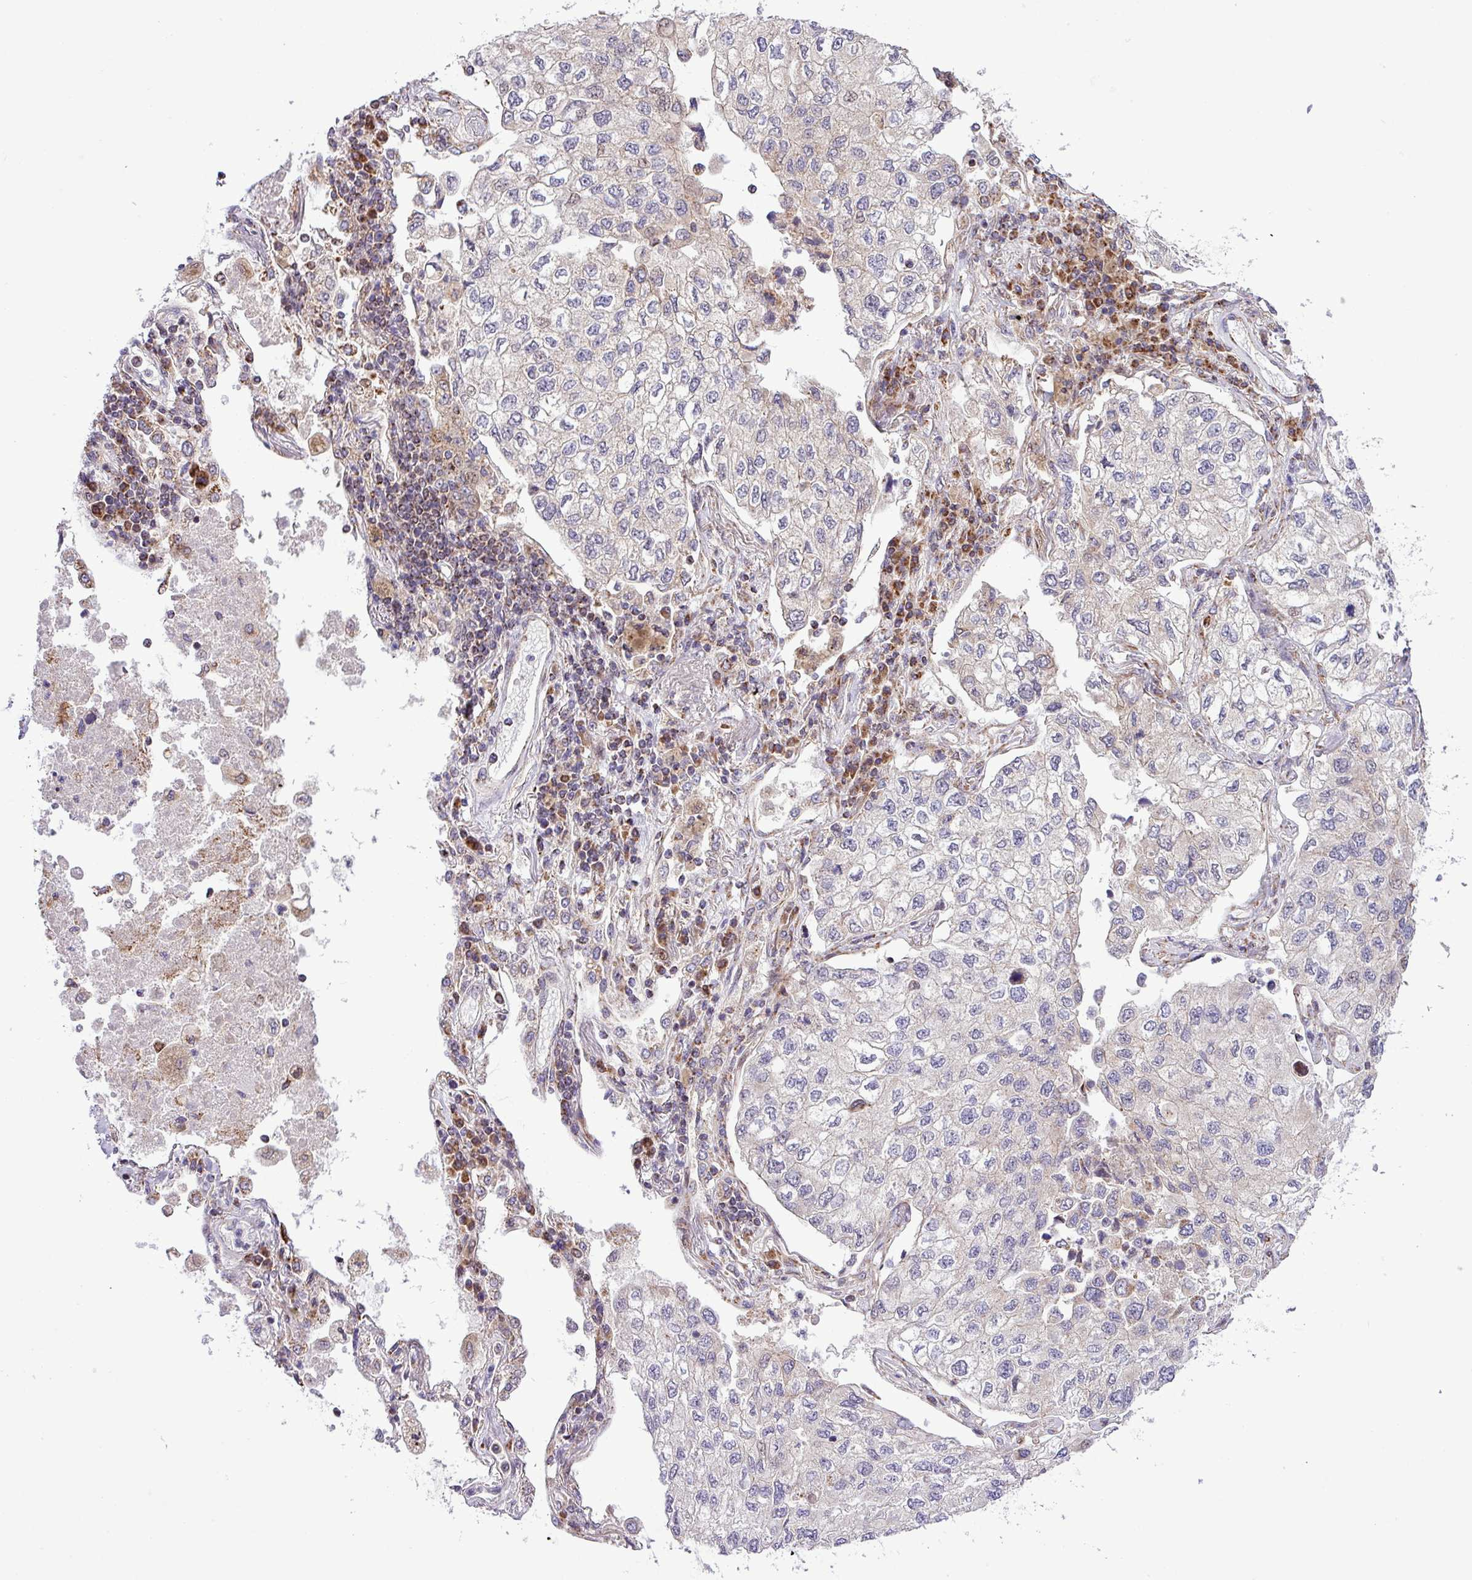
{"staining": {"intensity": "negative", "quantity": "none", "location": "none"}, "tissue": "lung cancer", "cell_type": "Tumor cells", "image_type": "cancer", "snomed": [{"axis": "morphology", "description": "Adenocarcinoma, NOS"}, {"axis": "topography", "description": "Lung"}], "caption": "Protein analysis of lung adenocarcinoma exhibits no significant staining in tumor cells. Brightfield microscopy of immunohistochemistry (IHC) stained with DAB (3,3'-diaminobenzidine) (brown) and hematoxylin (blue), captured at high magnification.", "gene": "B3GNT9", "patient": {"sex": "male", "age": 63}}